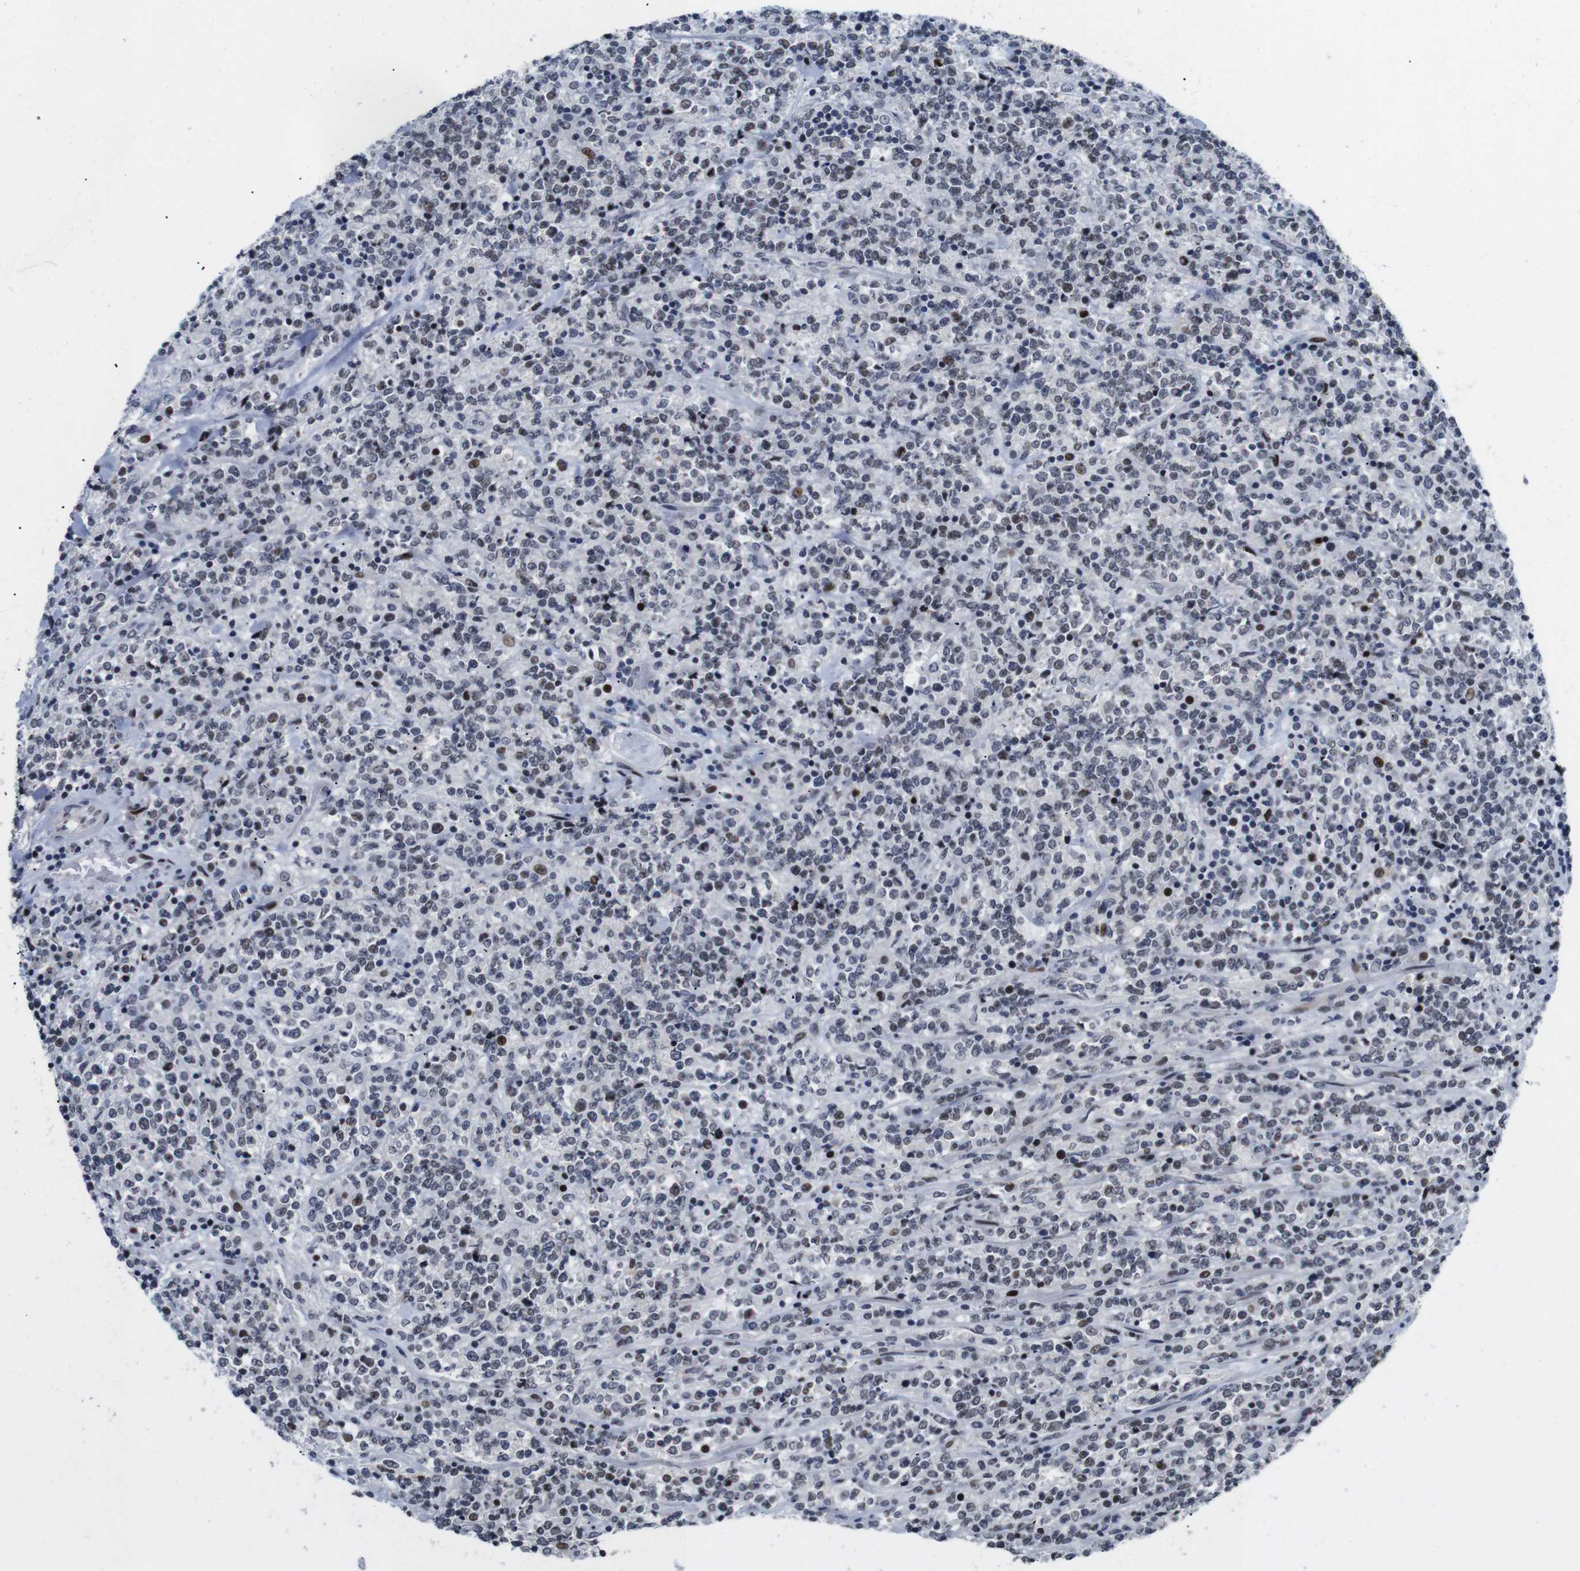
{"staining": {"intensity": "weak", "quantity": "25%-75%", "location": "nuclear"}, "tissue": "lymphoma", "cell_type": "Tumor cells", "image_type": "cancer", "snomed": [{"axis": "morphology", "description": "Malignant lymphoma, non-Hodgkin's type, High grade"}, {"axis": "topography", "description": "Soft tissue"}], "caption": "Immunohistochemical staining of lymphoma displays weak nuclear protein expression in approximately 25%-75% of tumor cells. The staining was performed using DAB, with brown indicating positive protein expression. Nuclei are stained blue with hematoxylin.", "gene": "EIF4G1", "patient": {"sex": "male", "age": 18}}